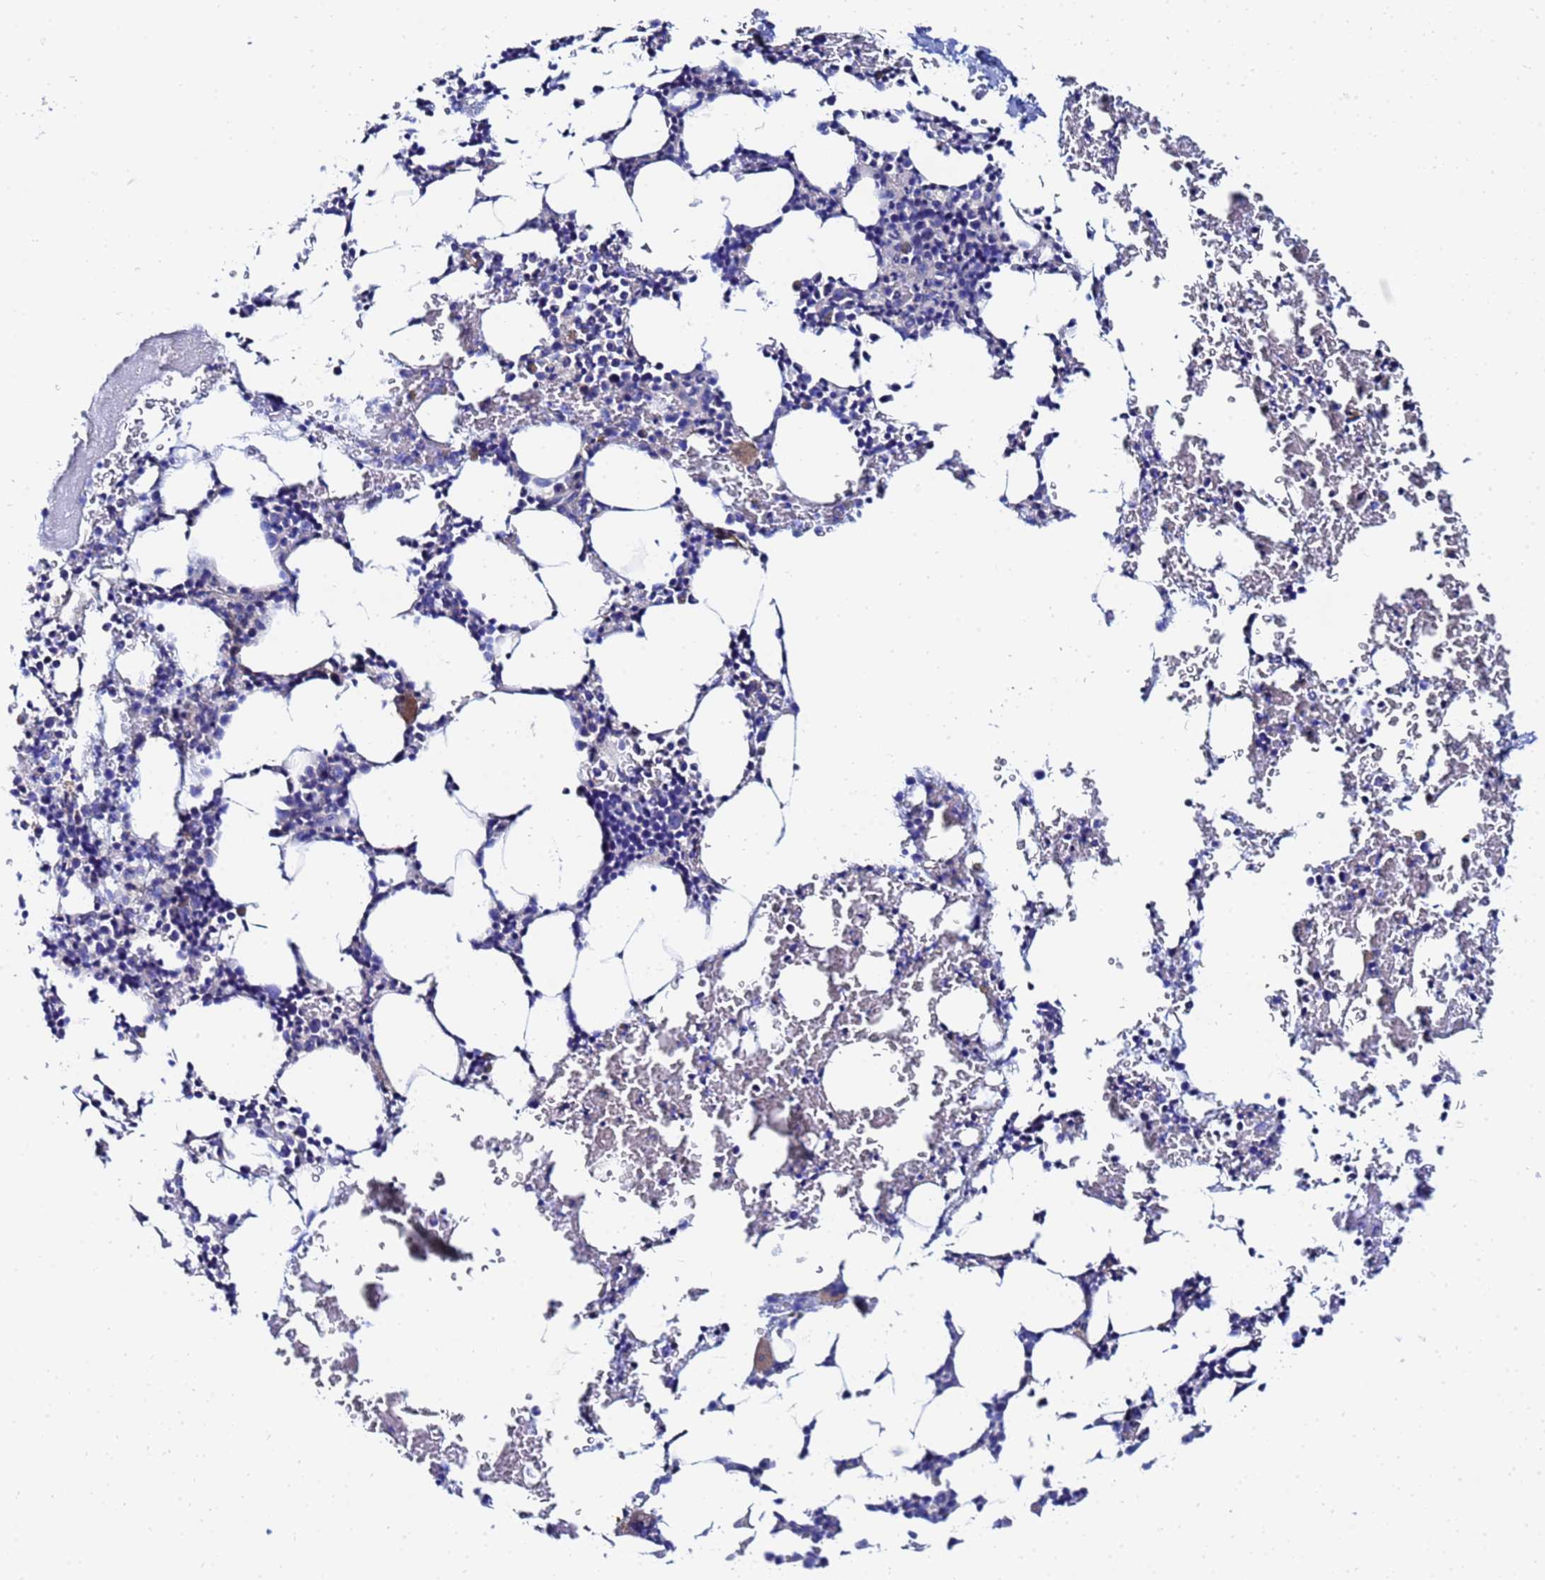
{"staining": {"intensity": "weak", "quantity": "<25%", "location": "cytoplasmic/membranous"}, "tissue": "bone marrow", "cell_type": "Hematopoietic cells", "image_type": "normal", "snomed": [{"axis": "morphology", "description": "Normal tissue, NOS"}, {"axis": "morphology", "description": "Inflammation, NOS"}, {"axis": "topography", "description": "Bone marrow"}], "caption": "The immunohistochemistry histopathology image has no significant expression in hematopoietic cells of bone marrow.", "gene": "RAB39A", "patient": {"sex": "male", "age": 41}}